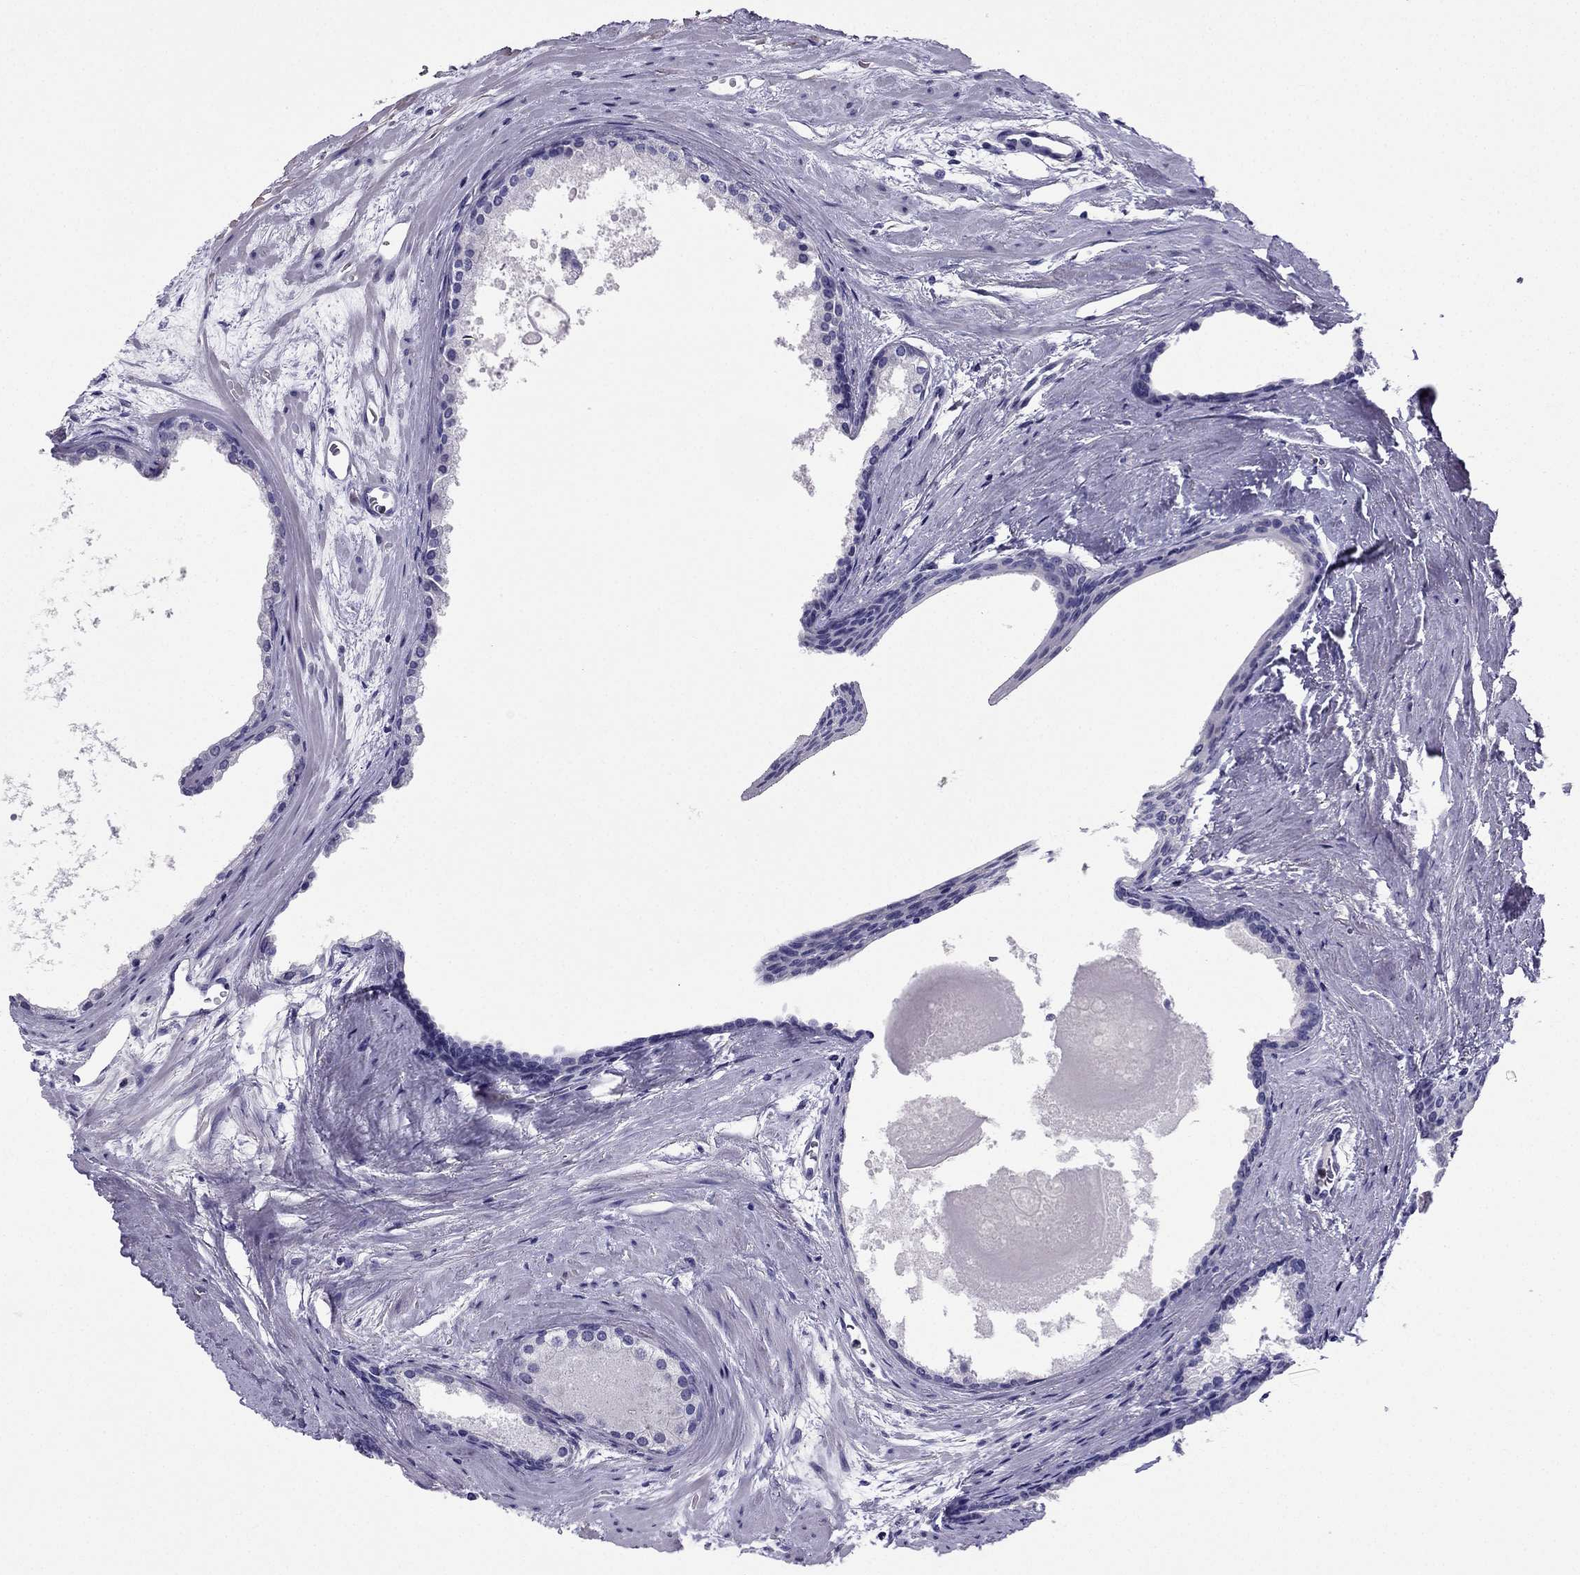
{"staining": {"intensity": "negative", "quantity": "none", "location": "none"}, "tissue": "prostate cancer", "cell_type": "Tumor cells", "image_type": "cancer", "snomed": [{"axis": "morphology", "description": "Adenocarcinoma, Low grade"}, {"axis": "topography", "description": "Prostate"}], "caption": "Immunohistochemical staining of human prostate cancer (low-grade adenocarcinoma) shows no significant positivity in tumor cells.", "gene": "ARID3A", "patient": {"sex": "male", "age": 56}}